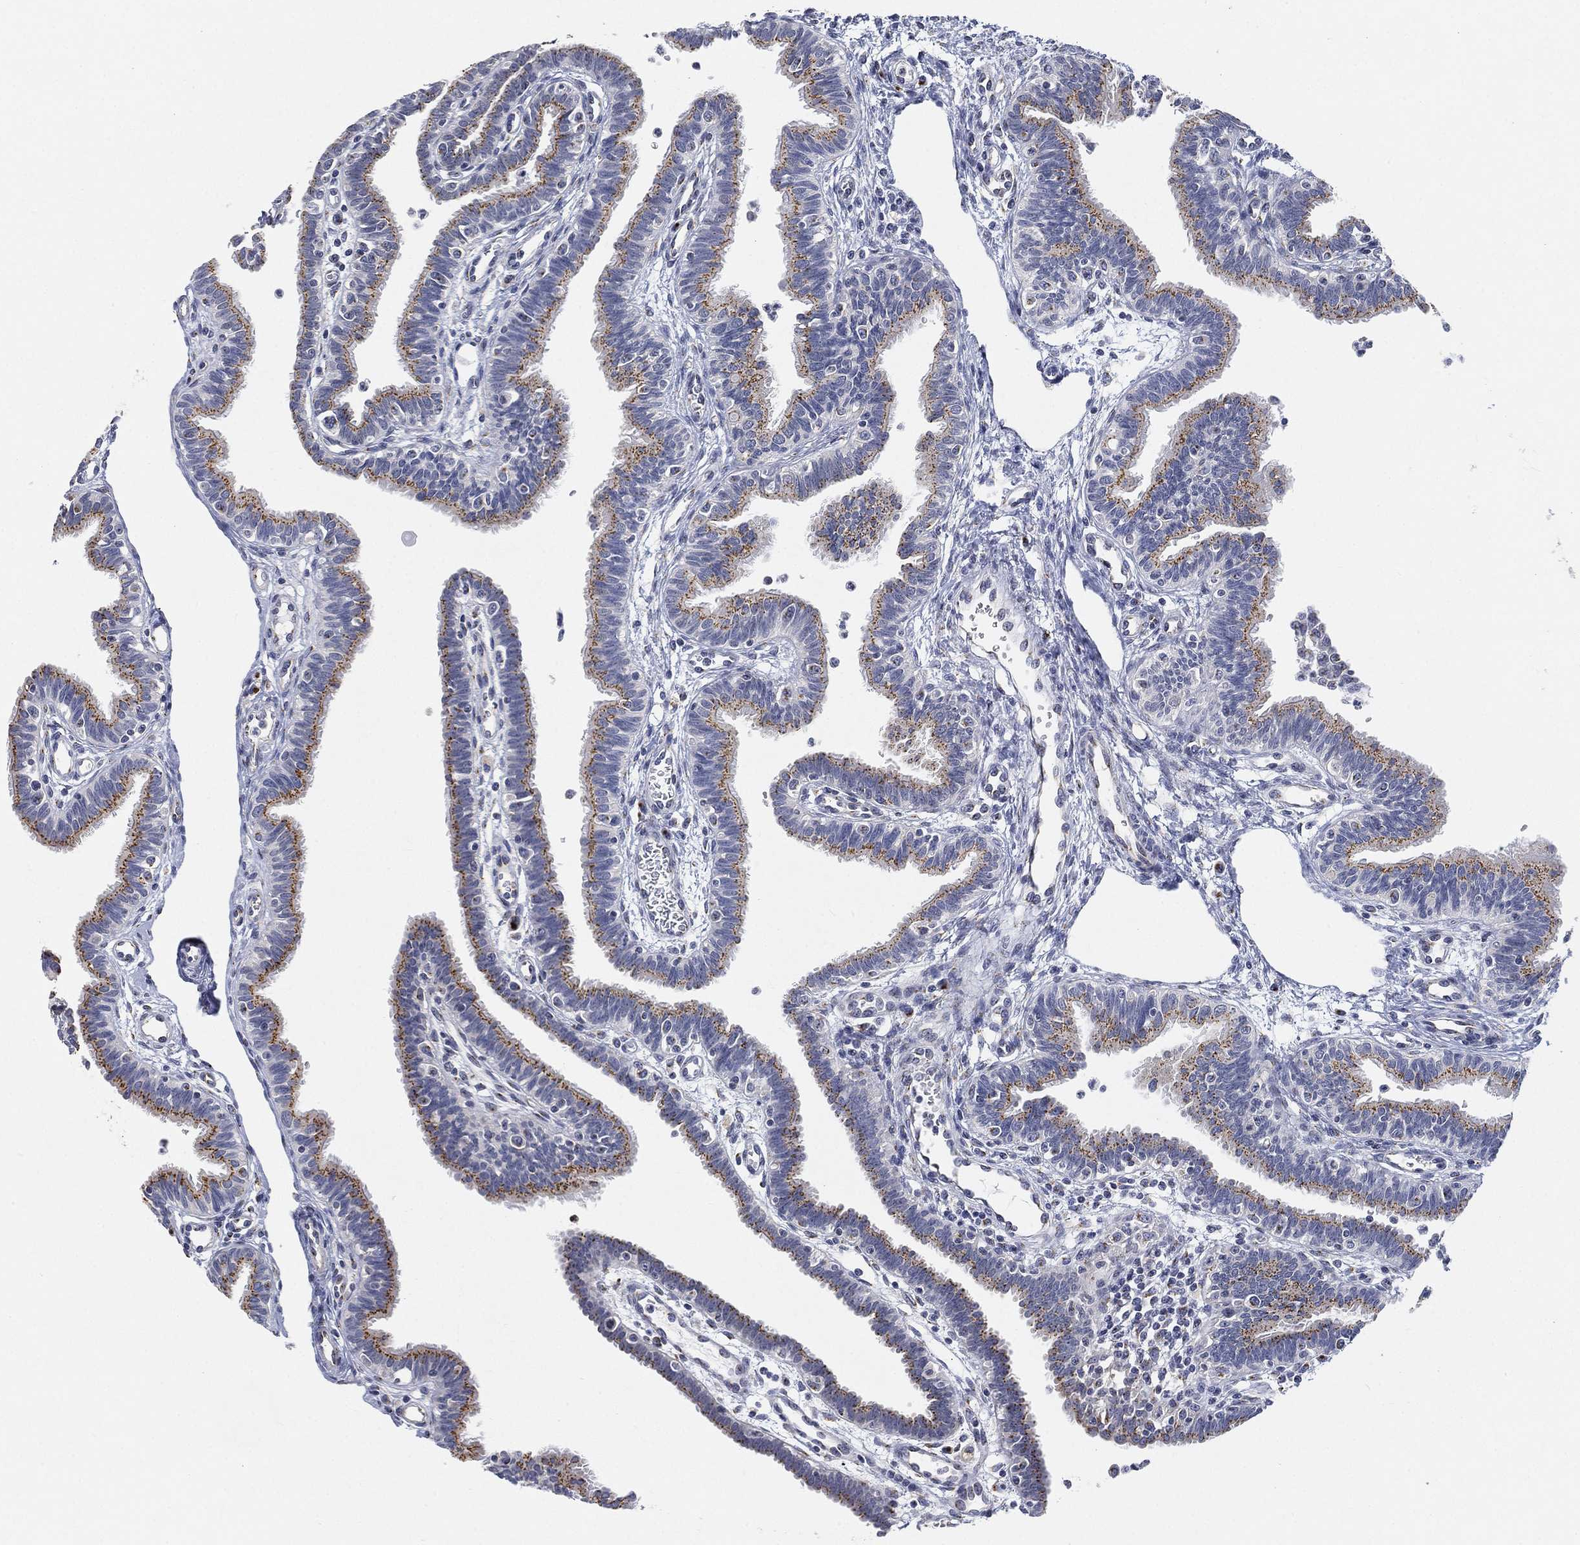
{"staining": {"intensity": "moderate", "quantity": ">75%", "location": "cytoplasmic/membranous"}, "tissue": "fallopian tube", "cell_type": "Glandular cells", "image_type": "normal", "snomed": [{"axis": "morphology", "description": "Normal tissue, NOS"}, {"axis": "topography", "description": "Fallopian tube"}], "caption": "Benign fallopian tube shows moderate cytoplasmic/membranous staining in about >75% of glandular cells, visualized by immunohistochemistry. (Brightfield microscopy of DAB IHC at high magnification).", "gene": "TICAM1", "patient": {"sex": "female", "age": 36}}